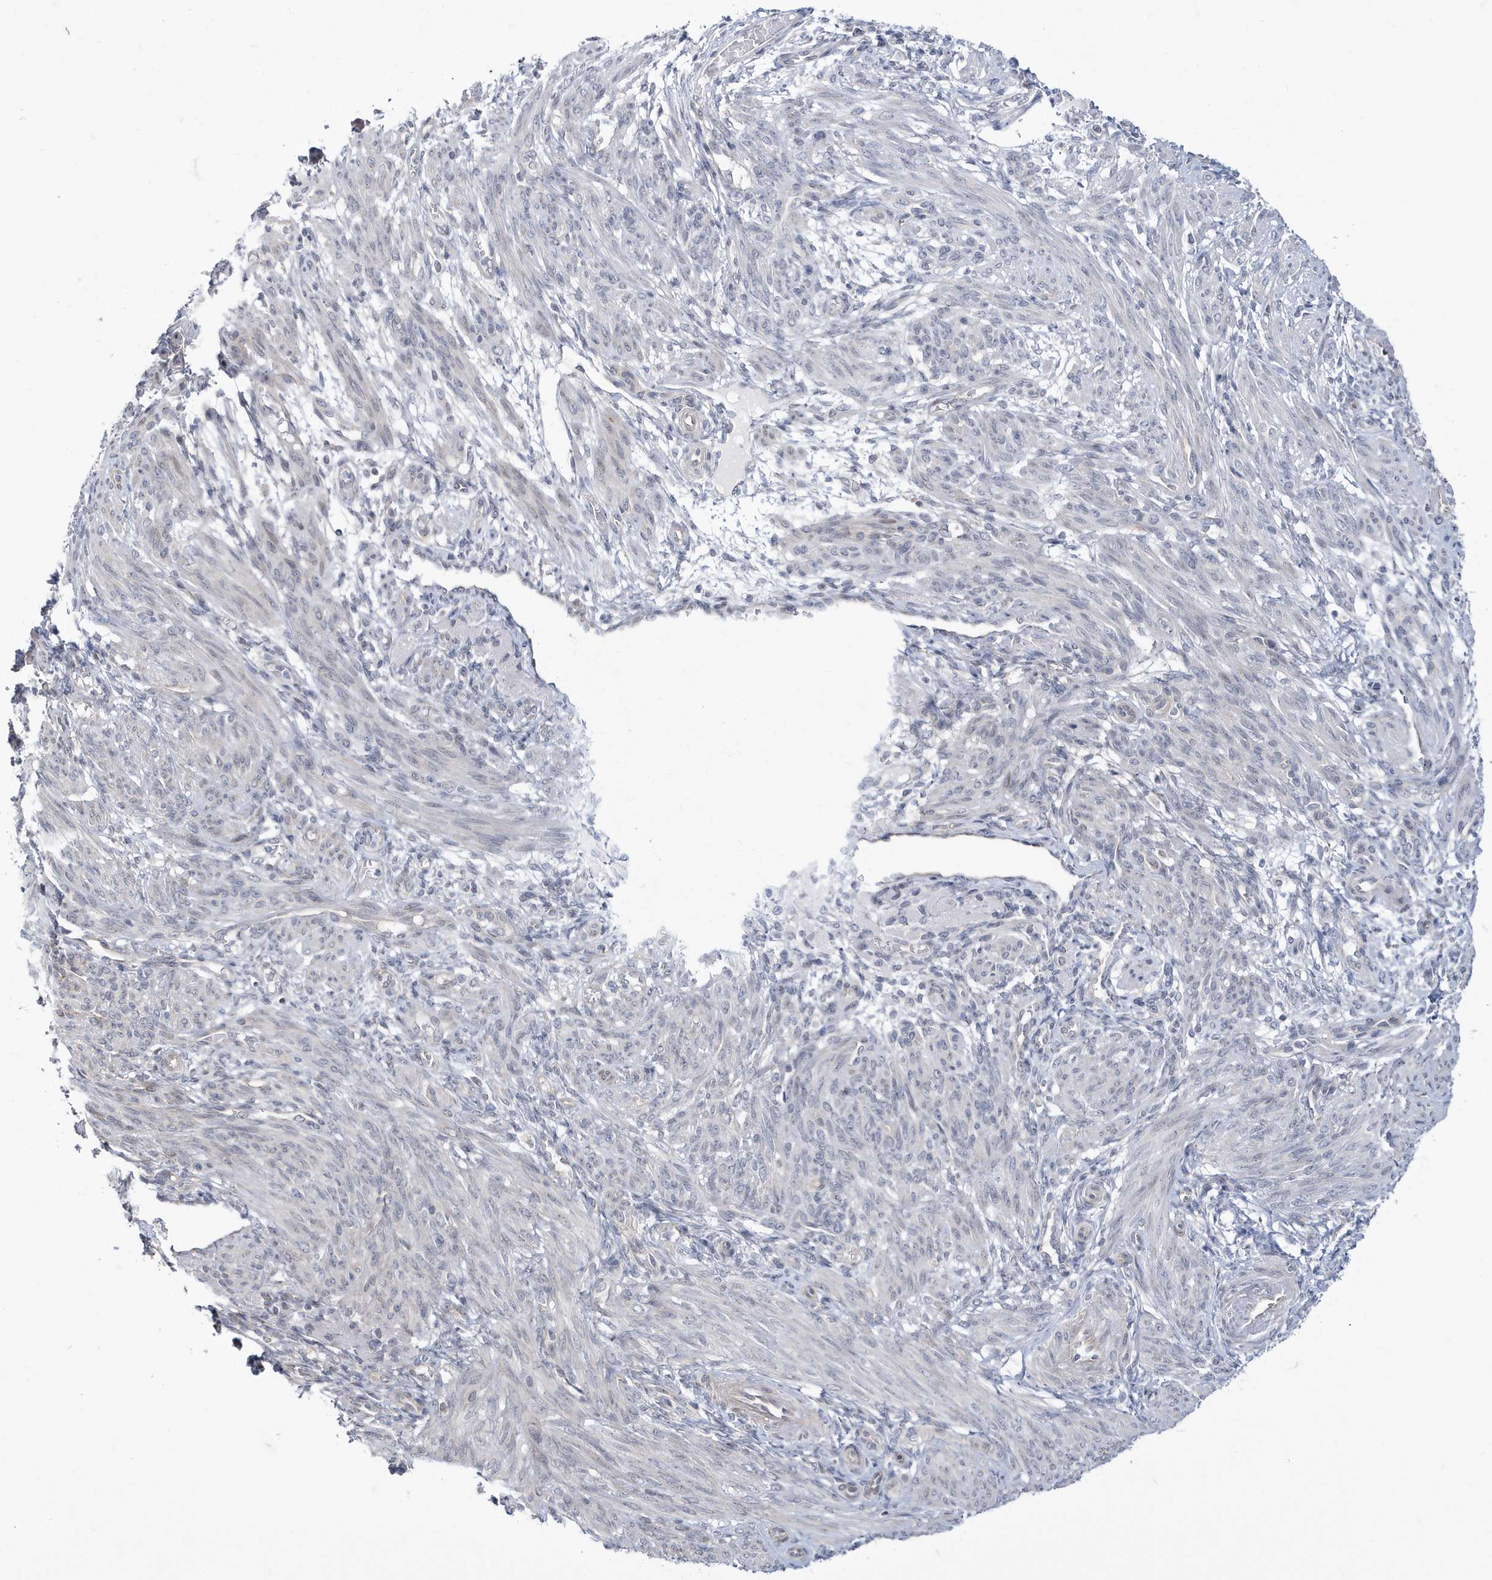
{"staining": {"intensity": "negative", "quantity": "none", "location": "none"}, "tissue": "smooth muscle", "cell_type": "Smooth muscle cells", "image_type": "normal", "snomed": [{"axis": "morphology", "description": "Normal tissue, NOS"}, {"axis": "topography", "description": "Smooth muscle"}], "caption": "This is an immunohistochemistry photomicrograph of unremarkable human smooth muscle. There is no expression in smooth muscle cells.", "gene": "ZNF654", "patient": {"sex": "female", "age": 39}}